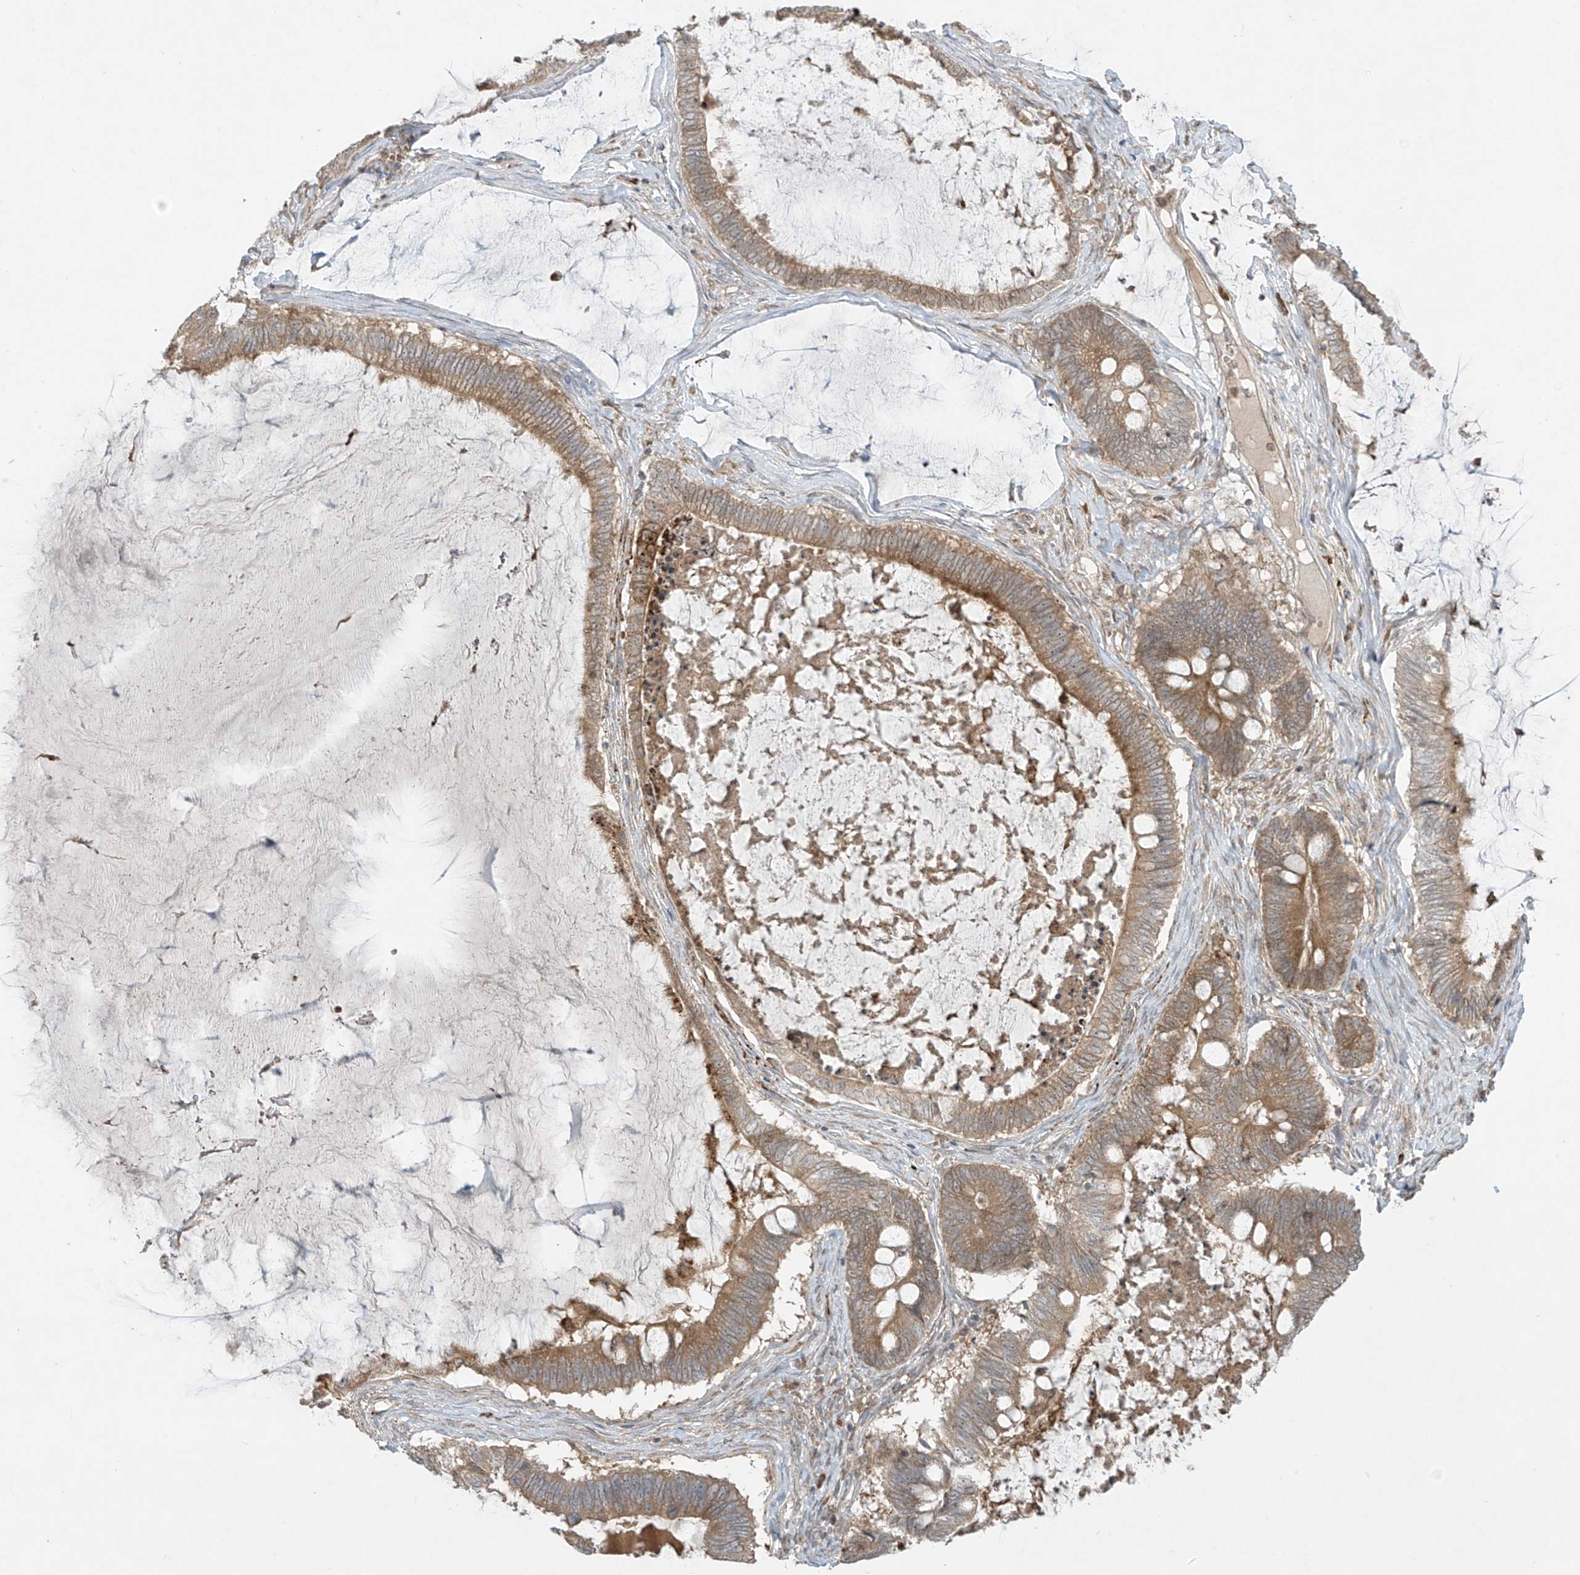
{"staining": {"intensity": "moderate", "quantity": ">75%", "location": "cytoplasmic/membranous"}, "tissue": "ovarian cancer", "cell_type": "Tumor cells", "image_type": "cancer", "snomed": [{"axis": "morphology", "description": "Cystadenocarcinoma, mucinous, NOS"}, {"axis": "topography", "description": "Ovary"}], "caption": "Immunohistochemical staining of ovarian cancer shows moderate cytoplasmic/membranous protein positivity in about >75% of tumor cells.", "gene": "PPAT", "patient": {"sex": "female", "age": 61}}